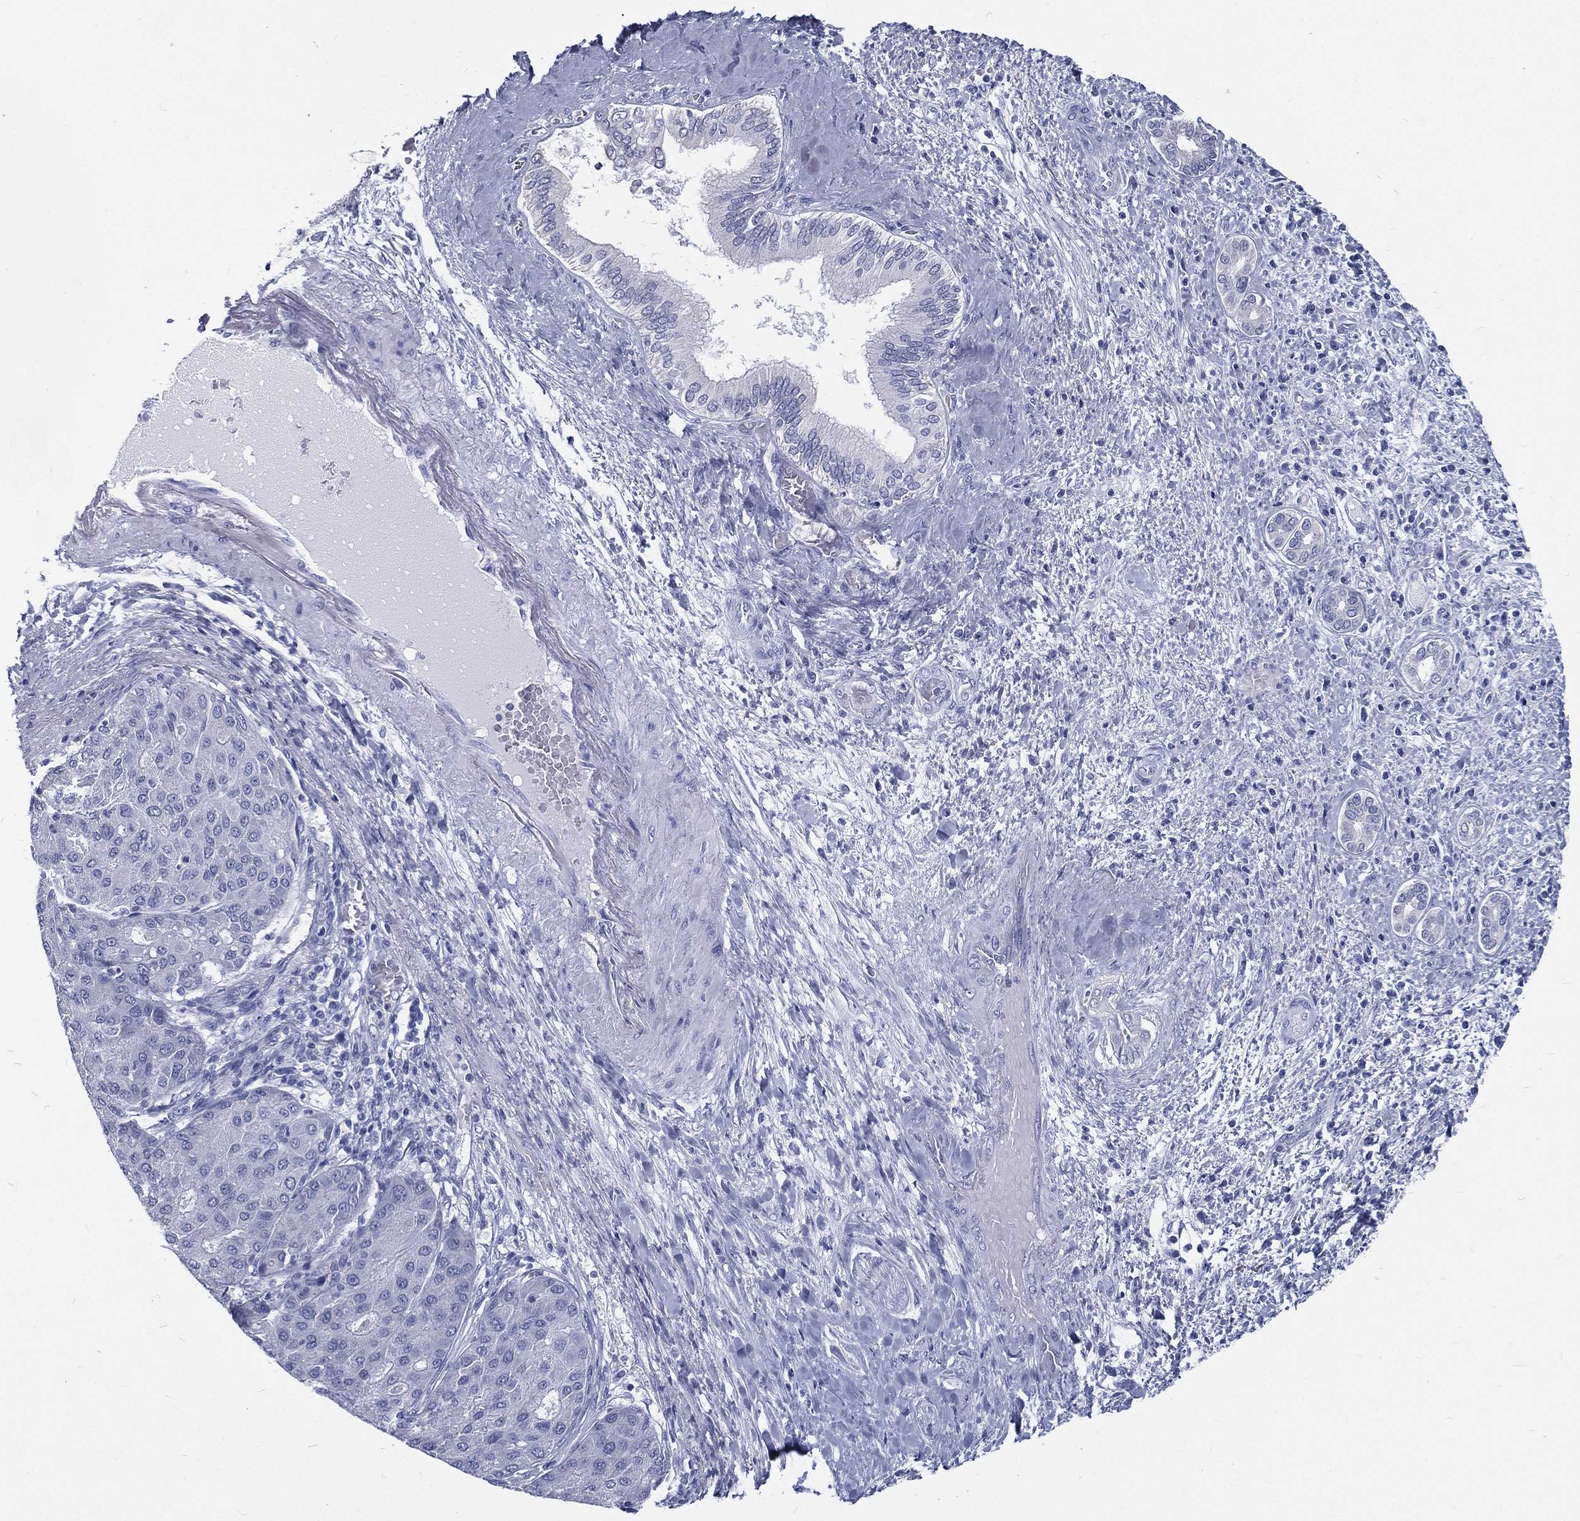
{"staining": {"intensity": "negative", "quantity": "none", "location": "none"}, "tissue": "liver cancer", "cell_type": "Tumor cells", "image_type": "cancer", "snomed": [{"axis": "morphology", "description": "Carcinoma, Hepatocellular, NOS"}, {"axis": "topography", "description": "Liver"}], "caption": "Histopathology image shows no significant protein expression in tumor cells of liver hepatocellular carcinoma. The staining was performed using DAB (3,3'-diaminobenzidine) to visualize the protein expression in brown, while the nuclei were stained in blue with hematoxylin (Magnification: 20x).", "gene": "RSPH4A", "patient": {"sex": "male", "age": 65}}